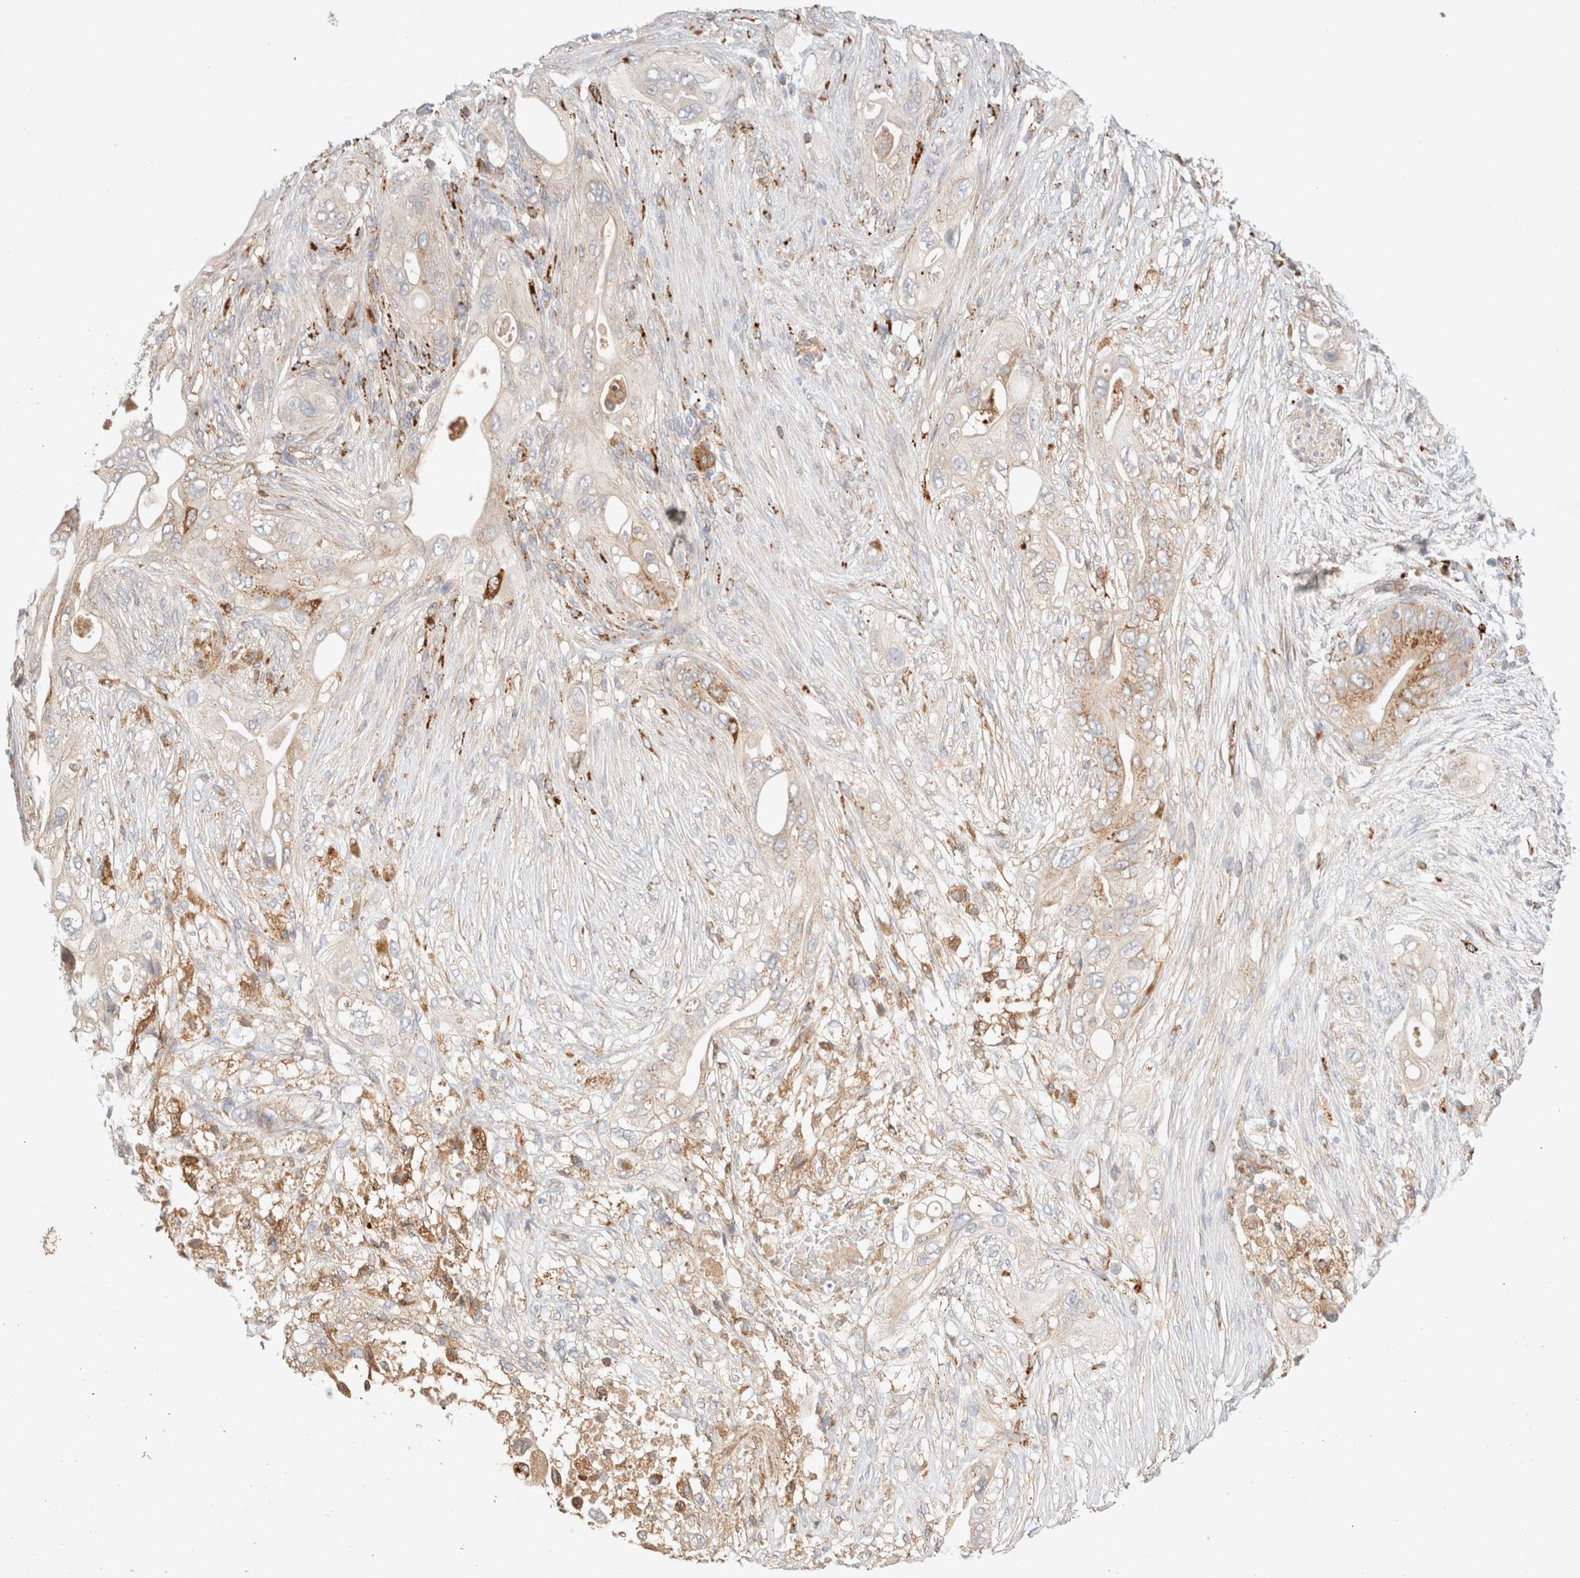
{"staining": {"intensity": "moderate", "quantity": "25%-75%", "location": "cytoplasmic/membranous"}, "tissue": "pancreatic cancer", "cell_type": "Tumor cells", "image_type": "cancer", "snomed": [{"axis": "morphology", "description": "Adenocarcinoma, NOS"}, {"axis": "topography", "description": "Pancreas"}], "caption": "Human pancreatic cancer (adenocarcinoma) stained with a brown dye reveals moderate cytoplasmic/membranous positive staining in approximately 25%-75% of tumor cells.", "gene": "RABEPK", "patient": {"sex": "male", "age": 53}}